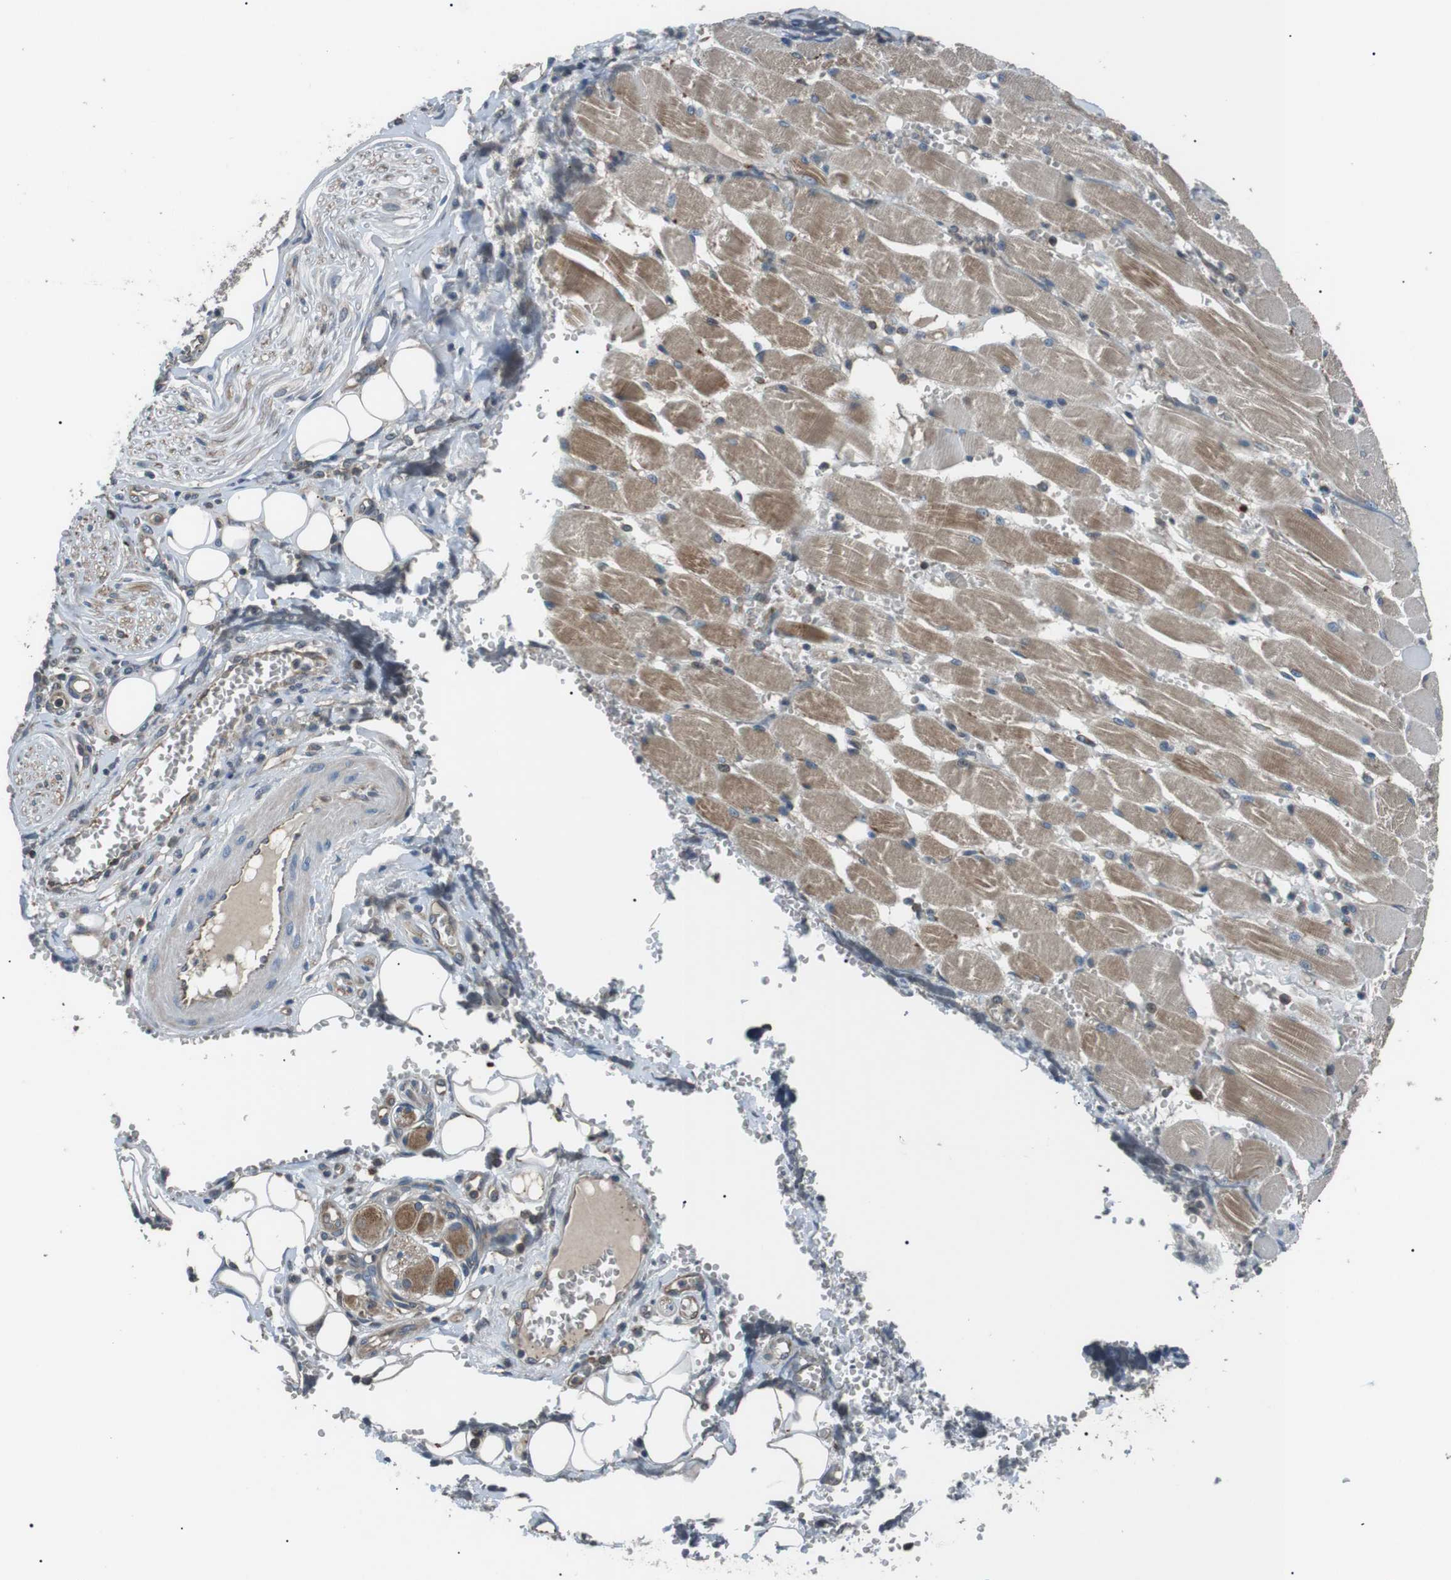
{"staining": {"intensity": "negative", "quantity": "none", "location": "none"}, "tissue": "adipose tissue", "cell_type": "Adipocytes", "image_type": "normal", "snomed": [{"axis": "morphology", "description": "Squamous cell carcinoma, NOS"}, {"axis": "topography", "description": "Oral tissue"}, {"axis": "topography", "description": "Head-Neck"}], "caption": "Adipocytes show no significant positivity in normal adipose tissue. (IHC, brightfield microscopy, high magnification).", "gene": "GPR161", "patient": {"sex": "female", "age": 50}}